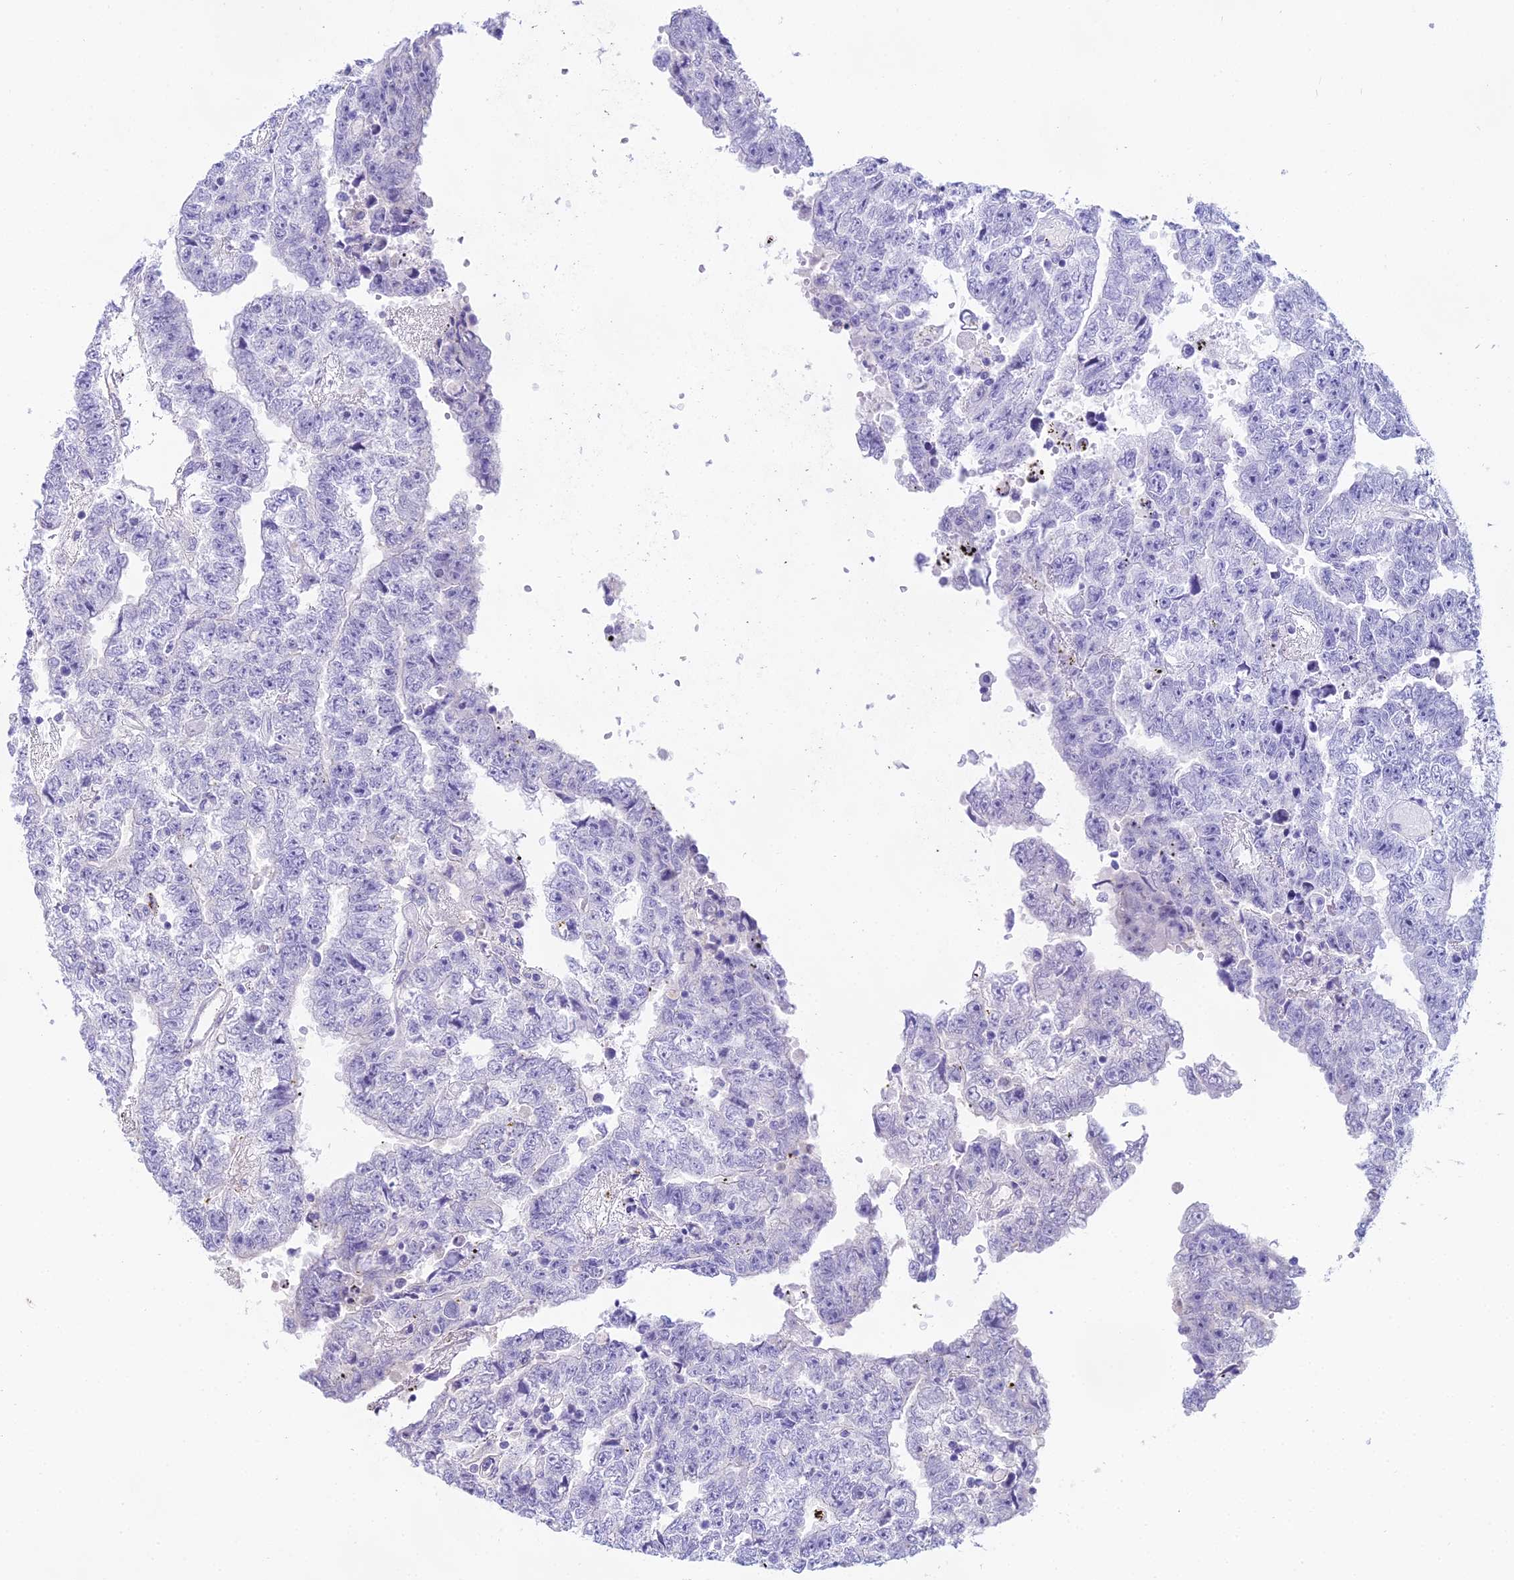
{"staining": {"intensity": "negative", "quantity": "none", "location": "none"}, "tissue": "testis cancer", "cell_type": "Tumor cells", "image_type": "cancer", "snomed": [{"axis": "morphology", "description": "Carcinoma, Embryonal, NOS"}, {"axis": "topography", "description": "Testis"}], "caption": "Image shows no significant protein positivity in tumor cells of testis cancer (embryonal carcinoma). (Brightfield microscopy of DAB (3,3'-diaminobenzidine) immunohistochemistry at high magnification).", "gene": "MAT2A", "patient": {"sex": "male", "age": 25}}